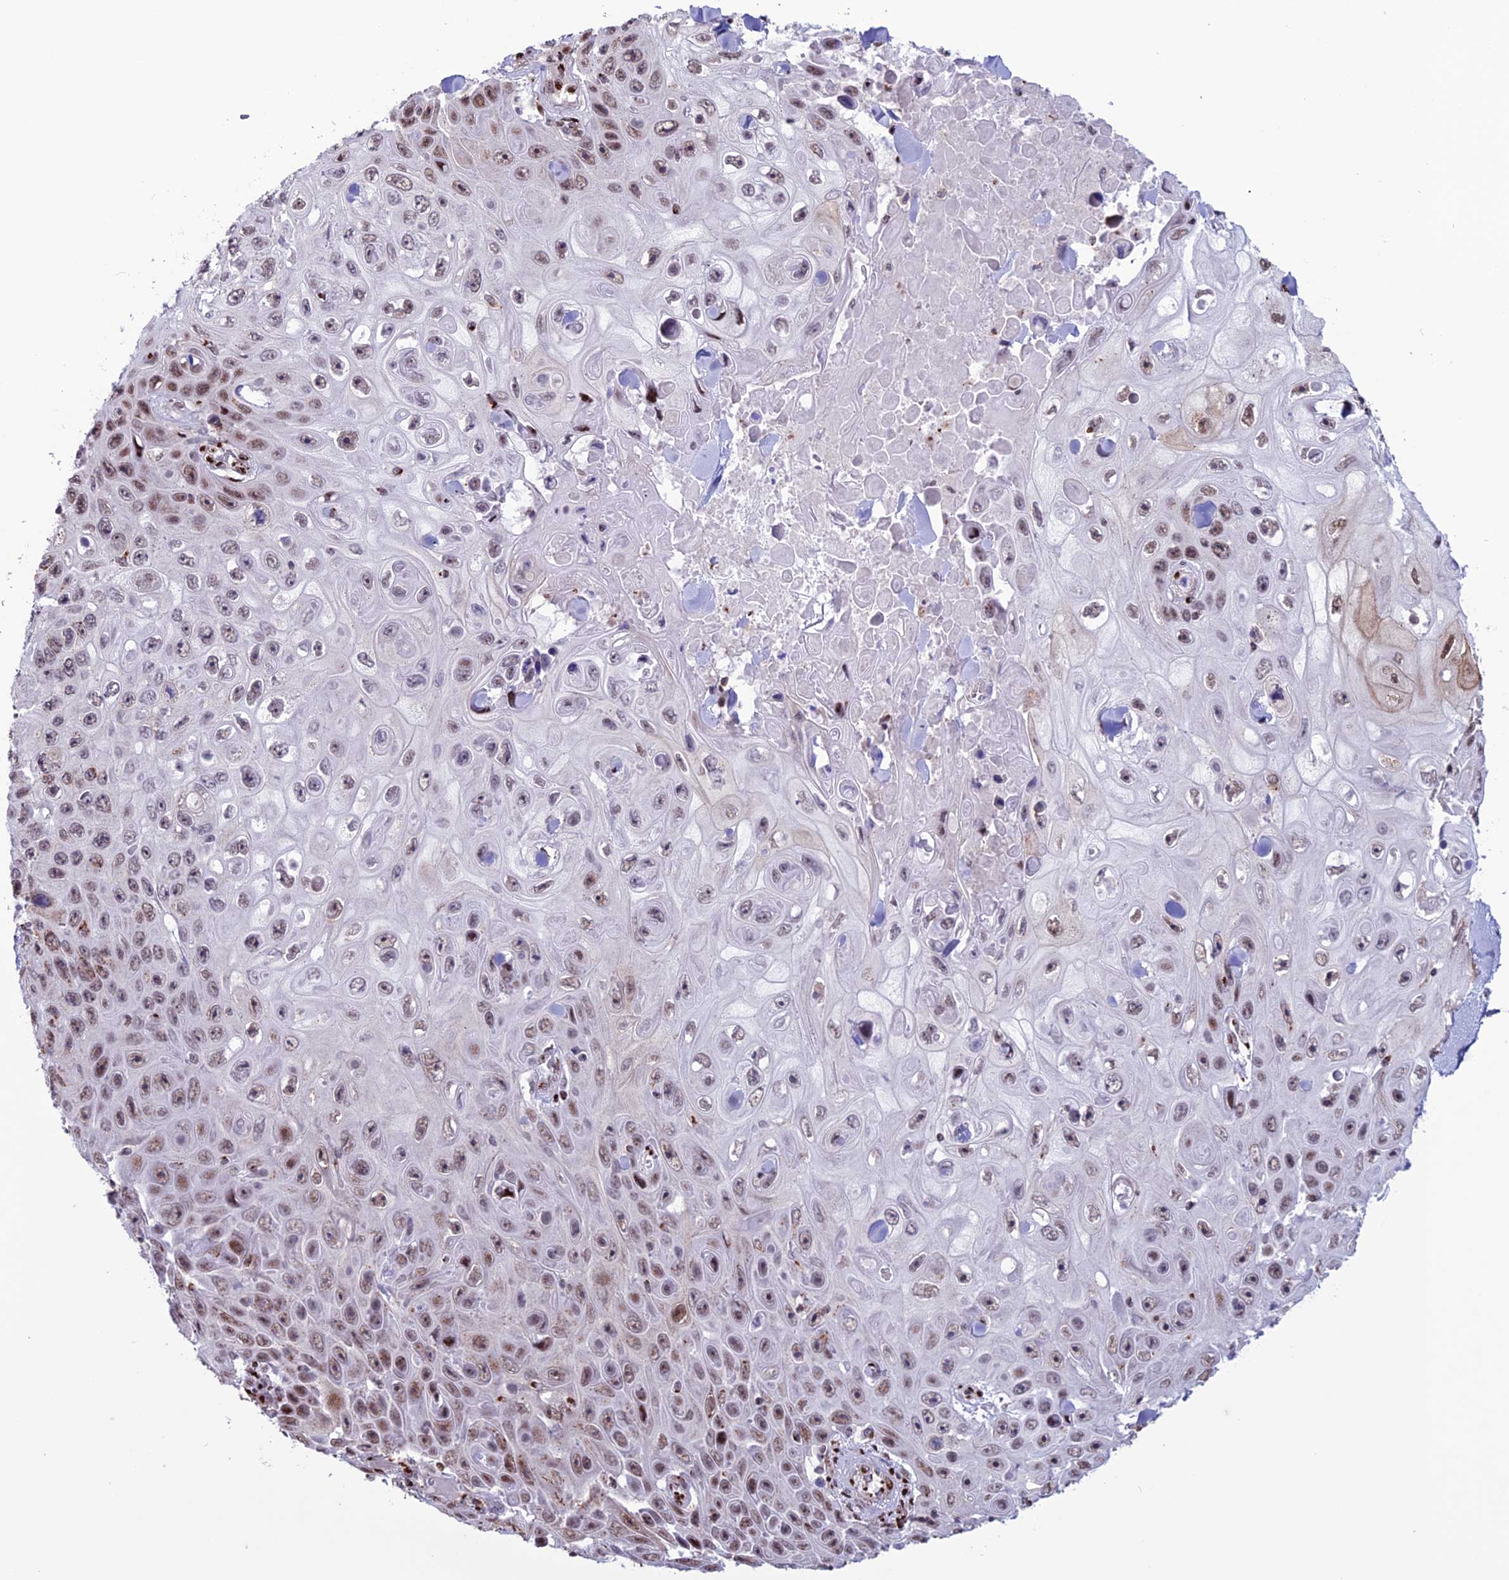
{"staining": {"intensity": "moderate", "quantity": "25%-75%", "location": "cytoplasmic/membranous,nuclear"}, "tissue": "skin cancer", "cell_type": "Tumor cells", "image_type": "cancer", "snomed": [{"axis": "morphology", "description": "Squamous cell carcinoma, NOS"}, {"axis": "topography", "description": "Skin"}], "caption": "Immunohistochemical staining of skin cancer exhibits moderate cytoplasmic/membranous and nuclear protein staining in about 25%-75% of tumor cells. Nuclei are stained in blue.", "gene": "PLEKHA4", "patient": {"sex": "male", "age": 82}}